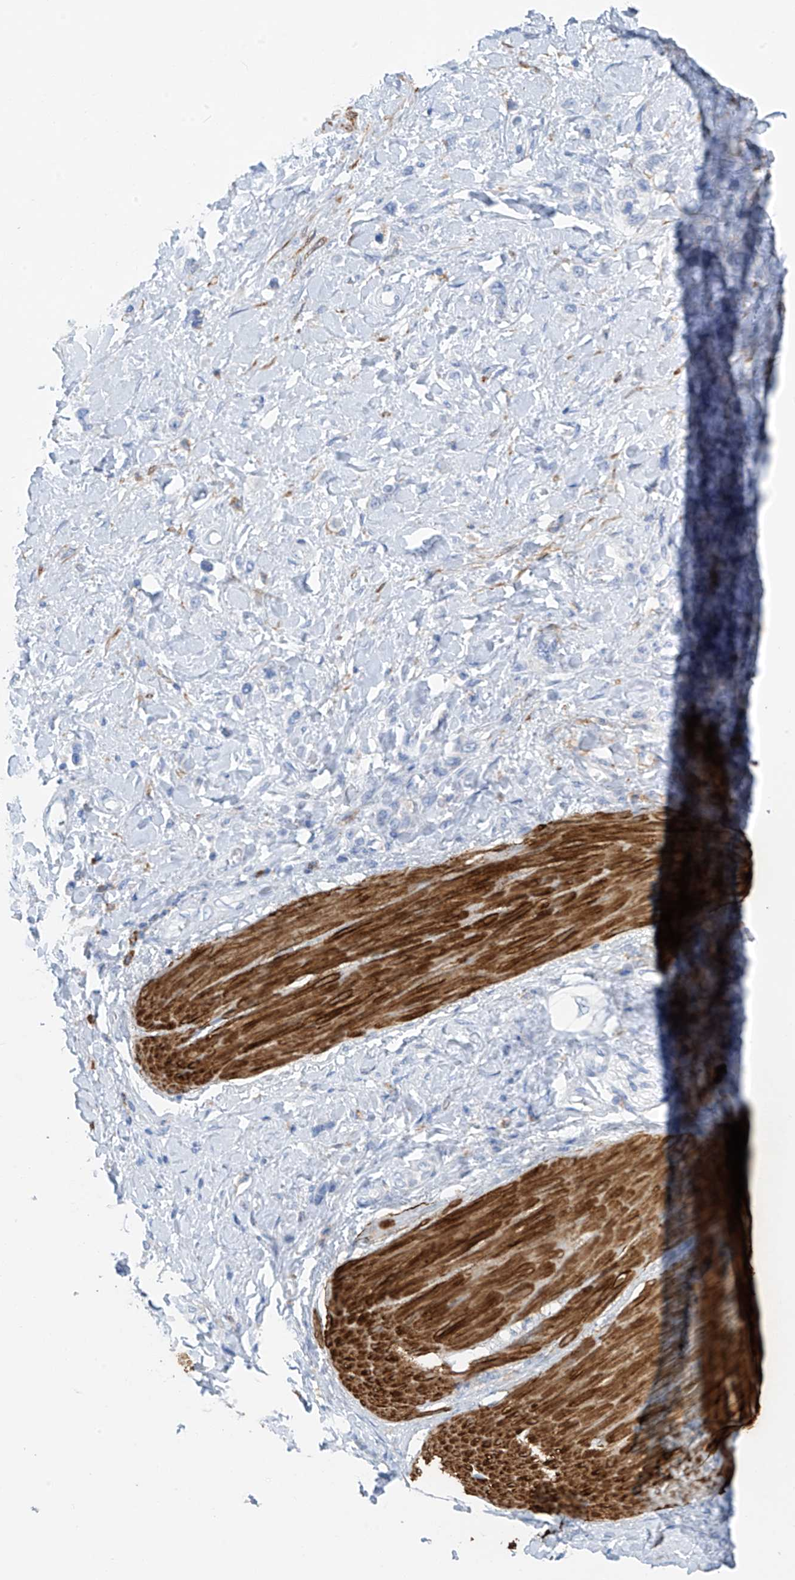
{"staining": {"intensity": "negative", "quantity": "none", "location": "none"}, "tissue": "stomach cancer", "cell_type": "Tumor cells", "image_type": "cancer", "snomed": [{"axis": "morphology", "description": "Normal tissue, NOS"}, {"axis": "morphology", "description": "Adenocarcinoma, NOS"}, {"axis": "topography", "description": "Stomach, upper"}, {"axis": "topography", "description": "Stomach"}], "caption": "The IHC histopathology image has no significant positivity in tumor cells of adenocarcinoma (stomach) tissue.", "gene": "GLMP", "patient": {"sex": "female", "age": 65}}